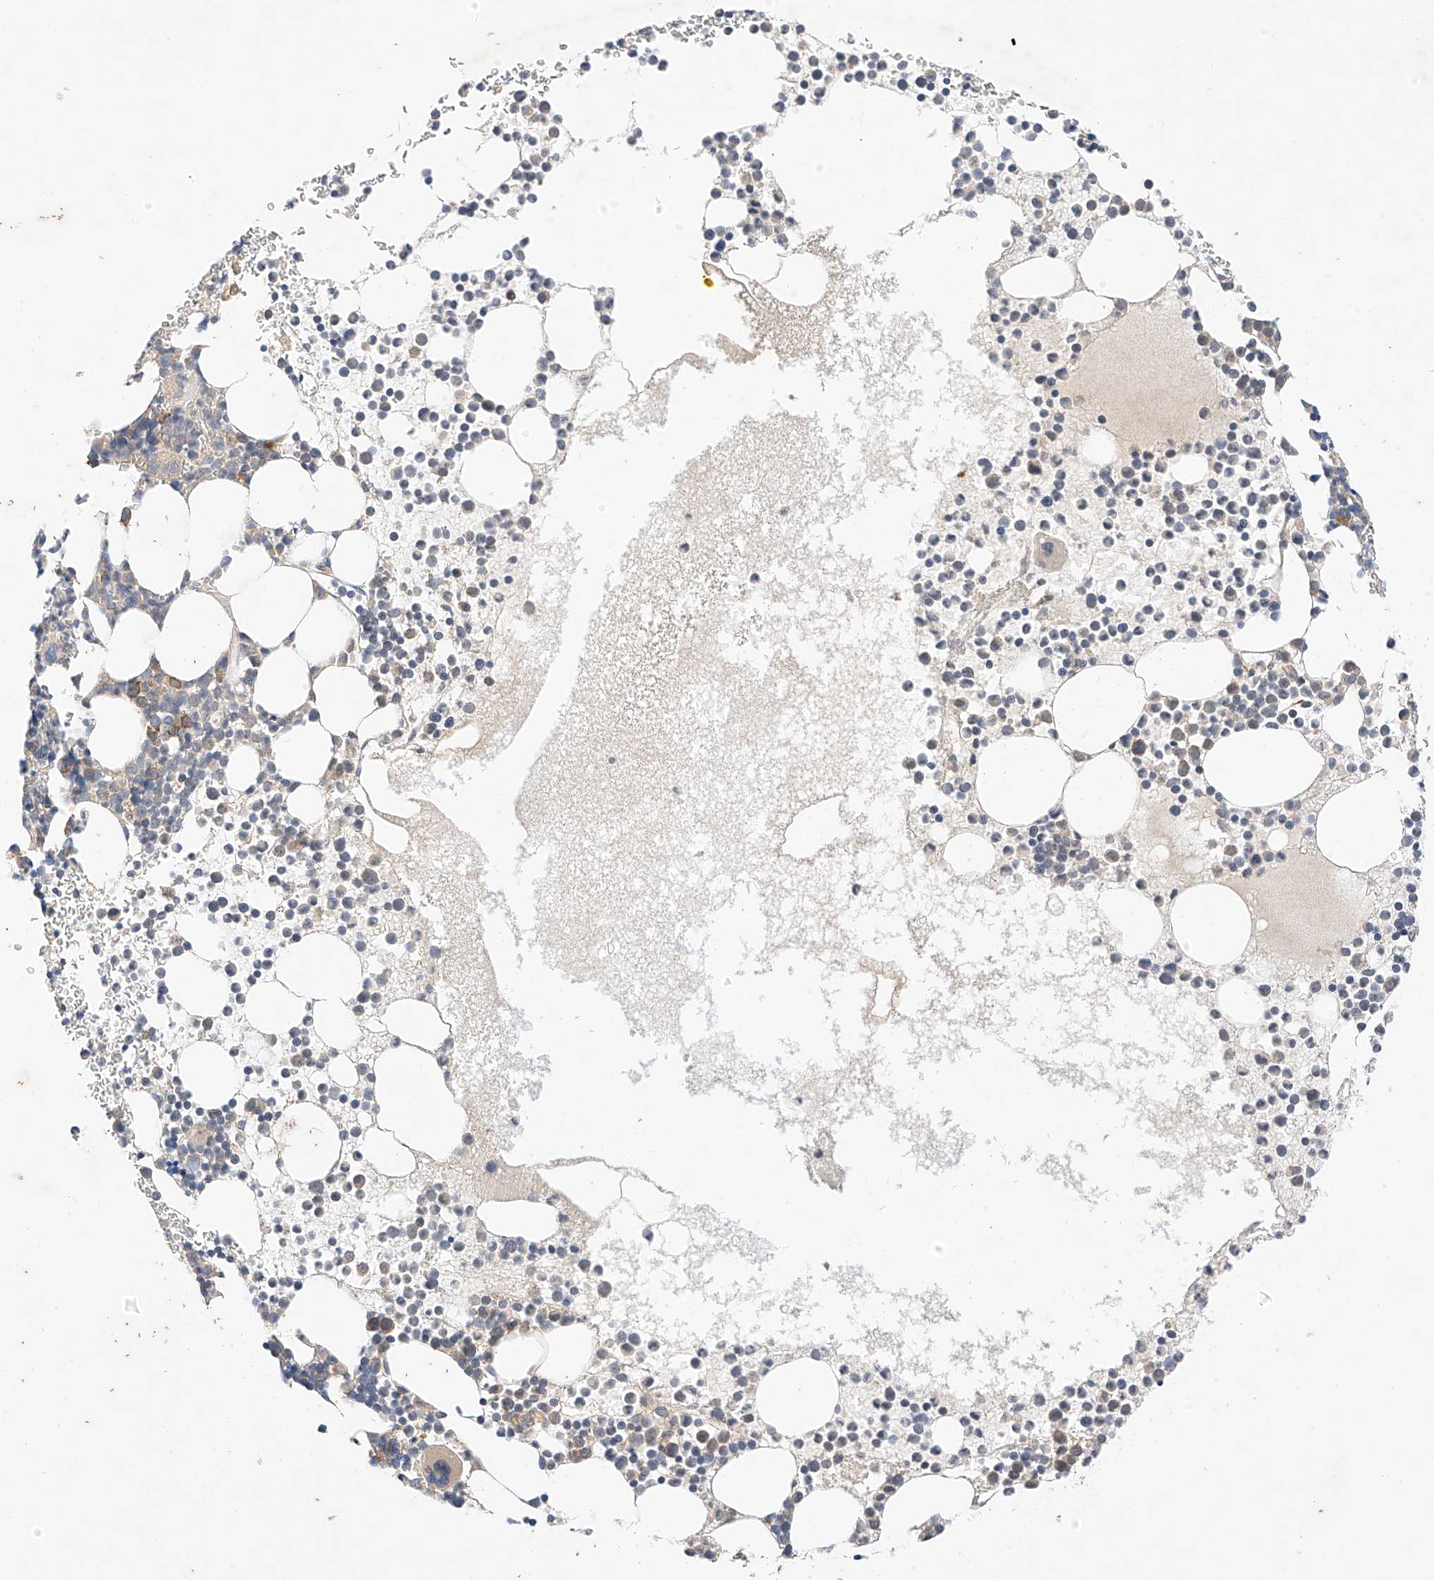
{"staining": {"intensity": "moderate", "quantity": "<25%", "location": "cytoplasmic/membranous"}, "tissue": "bone marrow", "cell_type": "Hematopoietic cells", "image_type": "normal", "snomed": [{"axis": "morphology", "description": "Normal tissue, NOS"}, {"axis": "topography", "description": "Bone marrow"}], "caption": "Bone marrow stained with a brown dye reveals moderate cytoplasmic/membranous positive staining in approximately <25% of hematopoietic cells.", "gene": "C6orf118", "patient": {"sex": "female", "age": 78}}